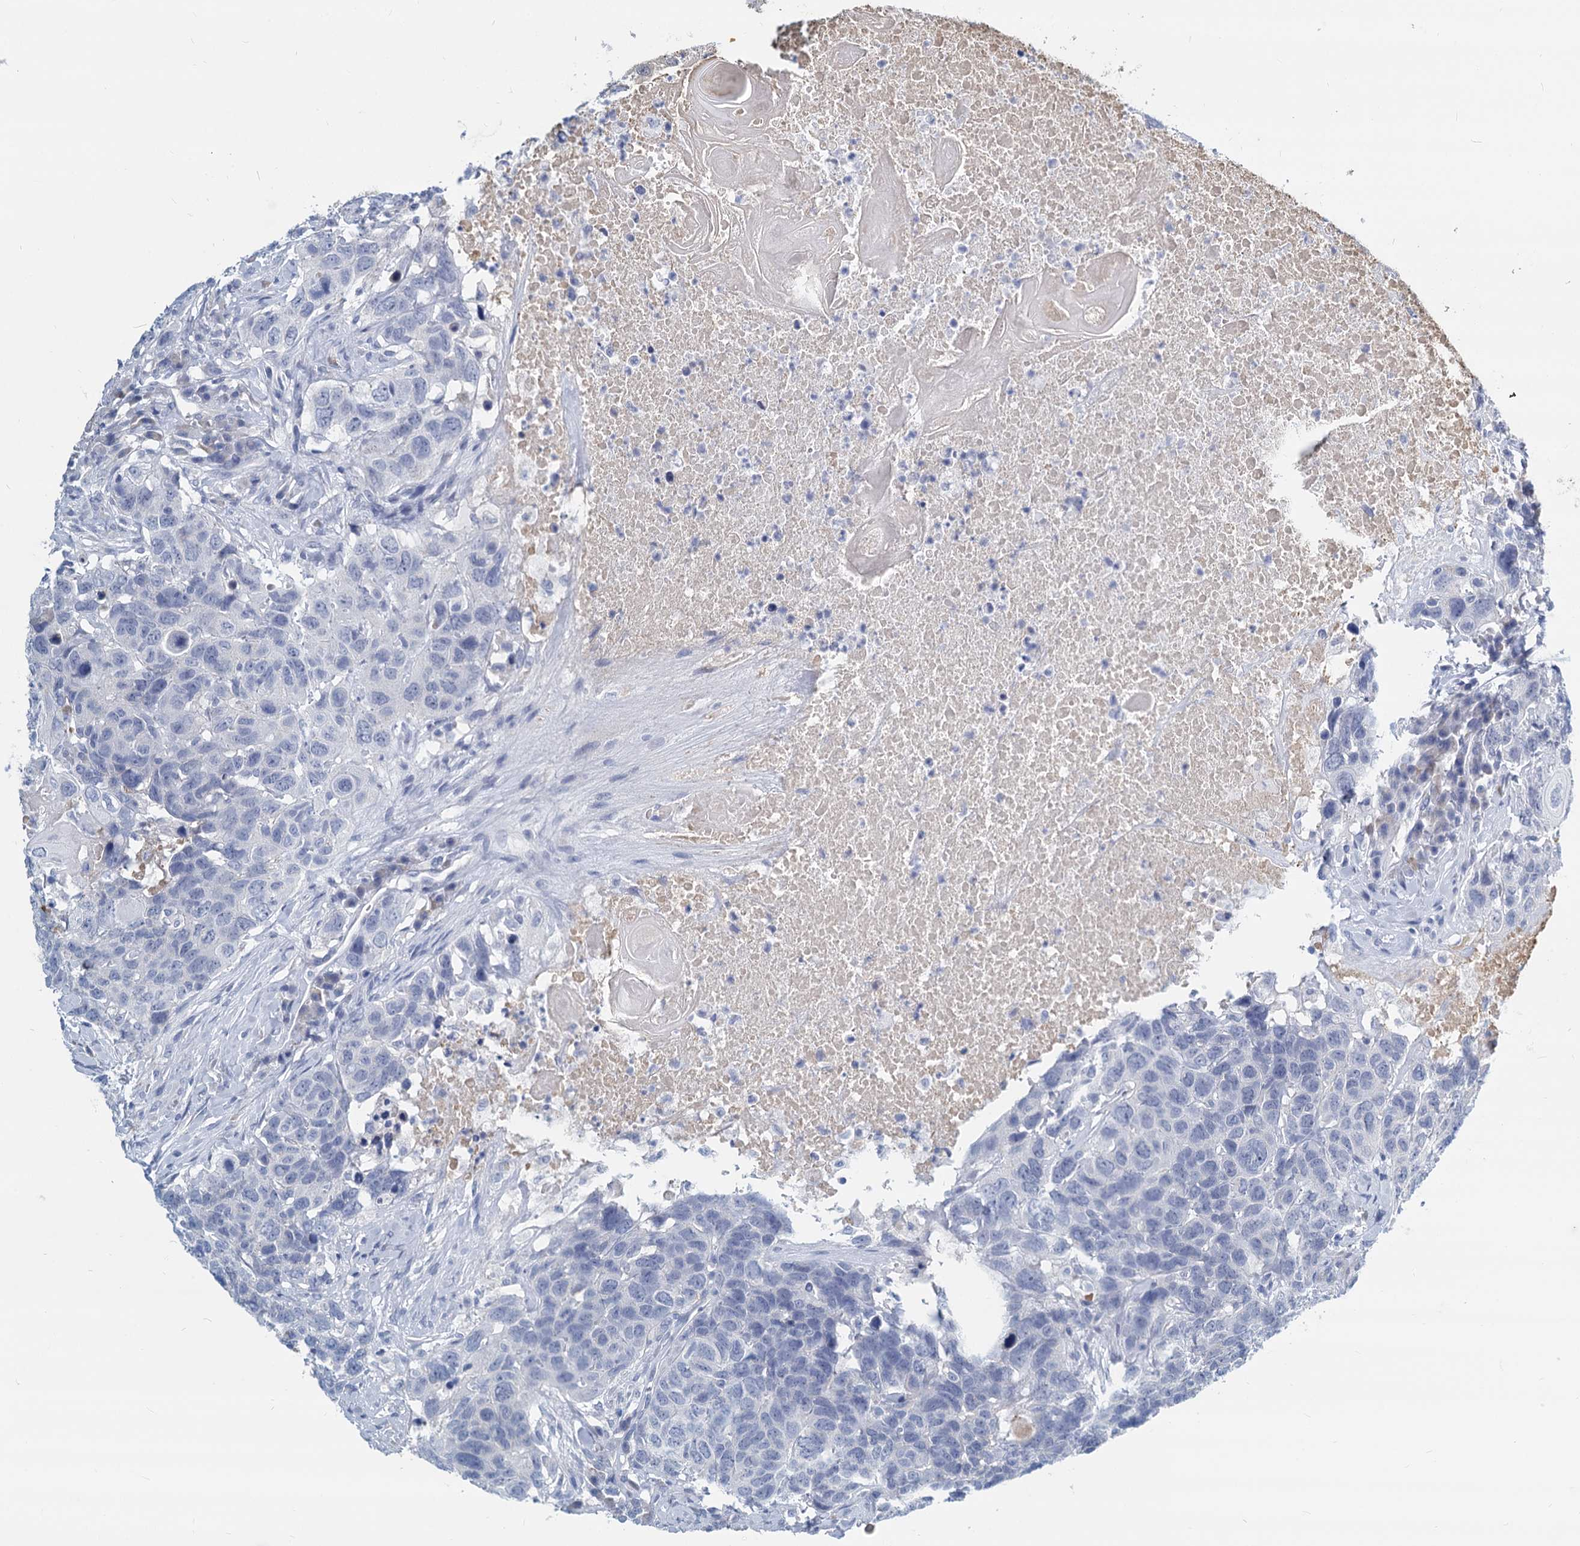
{"staining": {"intensity": "negative", "quantity": "none", "location": "none"}, "tissue": "head and neck cancer", "cell_type": "Tumor cells", "image_type": "cancer", "snomed": [{"axis": "morphology", "description": "Squamous cell carcinoma, NOS"}, {"axis": "topography", "description": "Head-Neck"}], "caption": "This is a image of immunohistochemistry staining of head and neck cancer, which shows no staining in tumor cells. (DAB (3,3'-diaminobenzidine) immunohistochemistry (IHC), high magnification).", "gene": "GSTM3", "patient": {"sex": "male", "age": 66}}